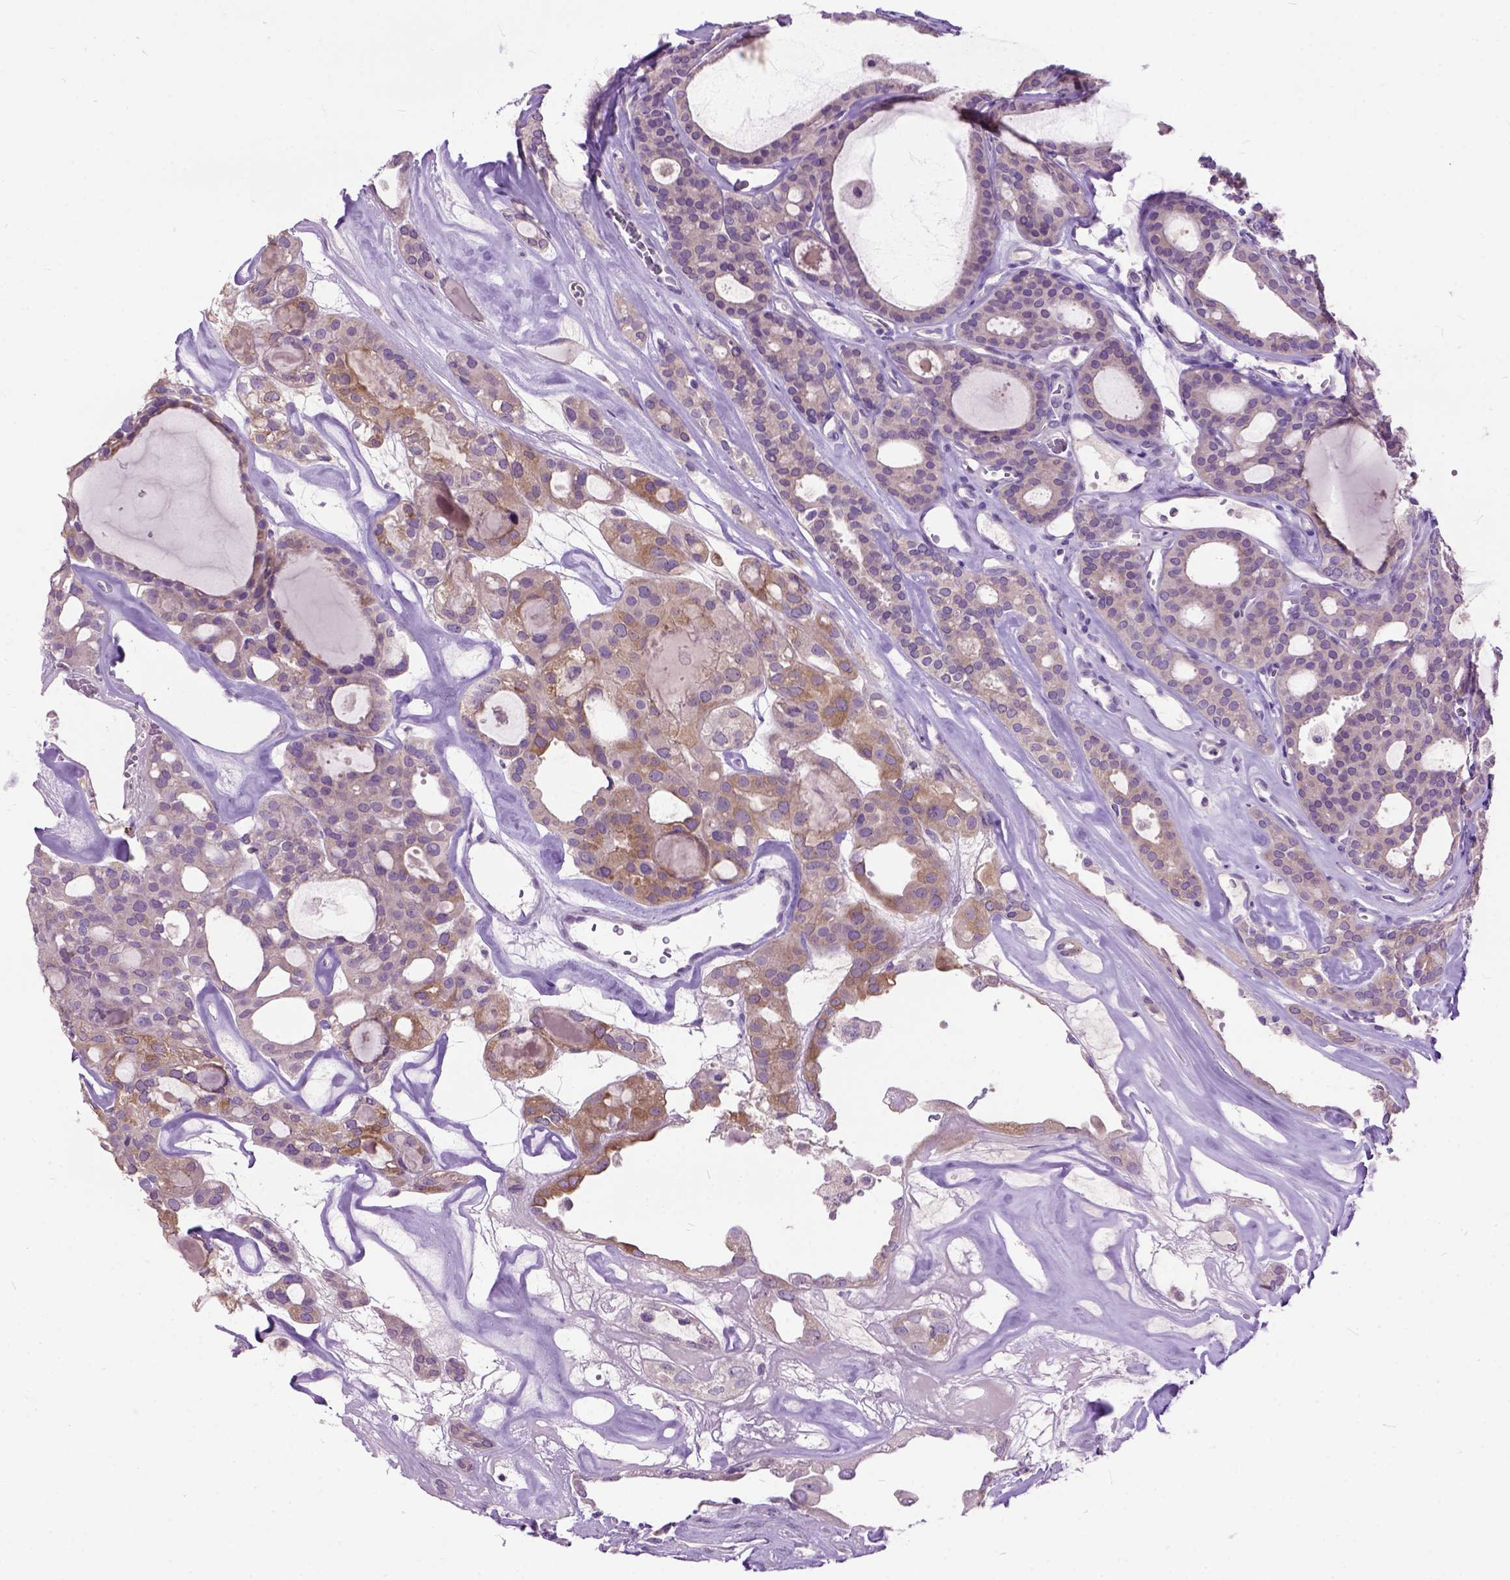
{"staining": {"intensity": "moderate", "quantity": "<25%", "location": "cytoplasmic/membranous"}, "tissue": "thyroid cancer", "cell_type": "Tumor cells", "image_type": "cancer", "snomed": [{"axis": "morphology", "description": "Follicular adenoma carcinoma, NOS"}, {"axis": "topography", "description": "Thyroid gland"}], "caption": "Approximately <25% of tumor cells in thyroid cancer (follicular adenoma carcinoma) exhibit moderate cytoplasmic/membranous protein staining as visualized by brown immunohistochemical staining.", "gene": "MAPT", "patient": {"sex": "male", "age": 75}}